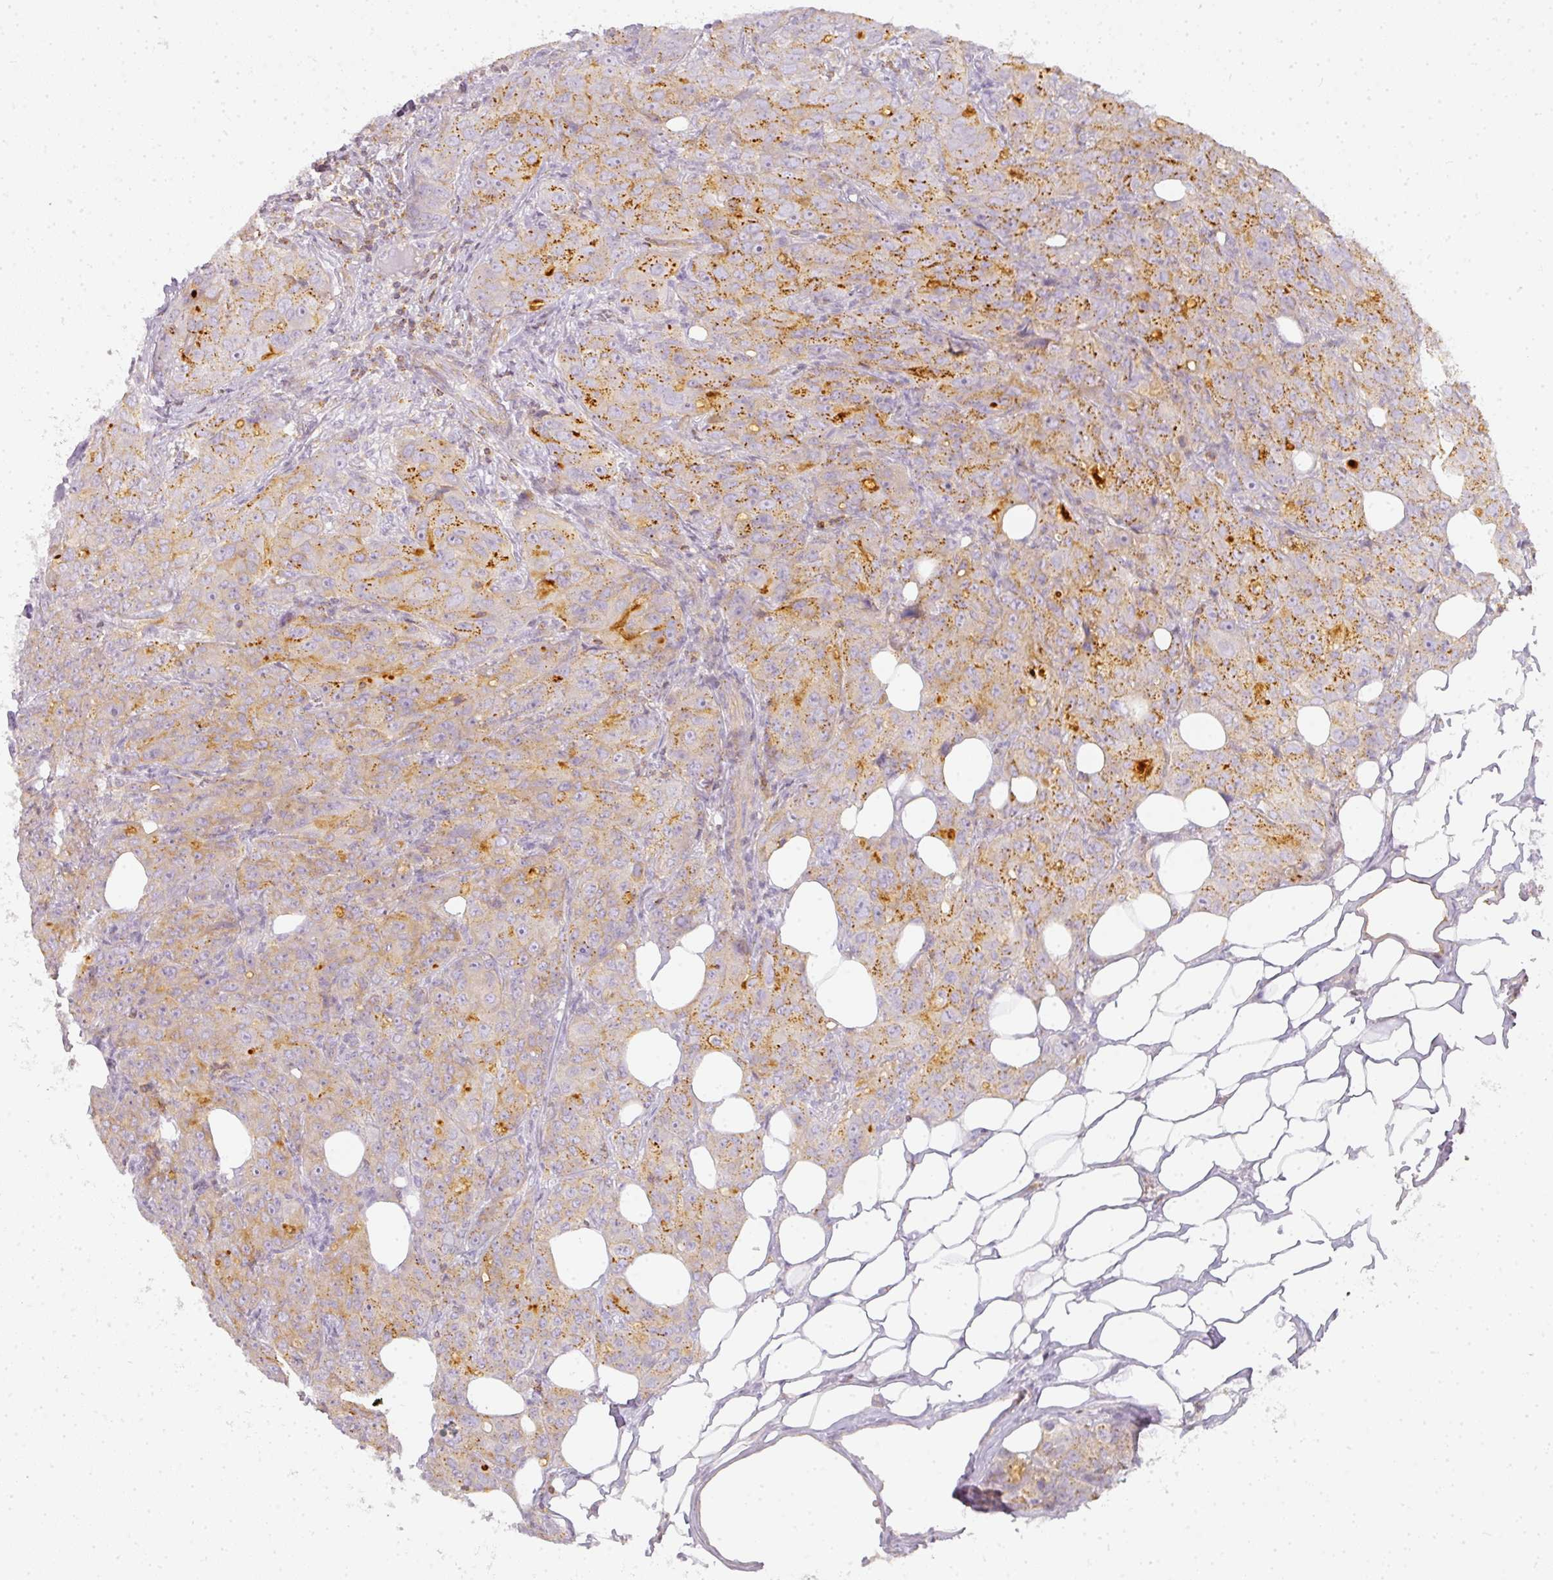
{"staining": {"intensity": "moderate", "quantity": "25%-75%", "location": "cytoplasmic/membranous"}, "tissue": "breast cancer", "cell_type": "Tumor cells", "image_type": "cancer", "snomed": [{"axis": "morphology", "description": "Duct carcinoma"}, {"axis": "topography", "description": "Breast"}], "caption": "Immunohistochemical staining of human breast intraductal carcinoma displays moderate cytoplasmic/membranous protein staining in about 25%-75% of tumor cells. (DAB = brown stain, brightfield microscopy at high magnification).", "gene": "TMEM42", "patient": {"sex": "female", "age": 43}}